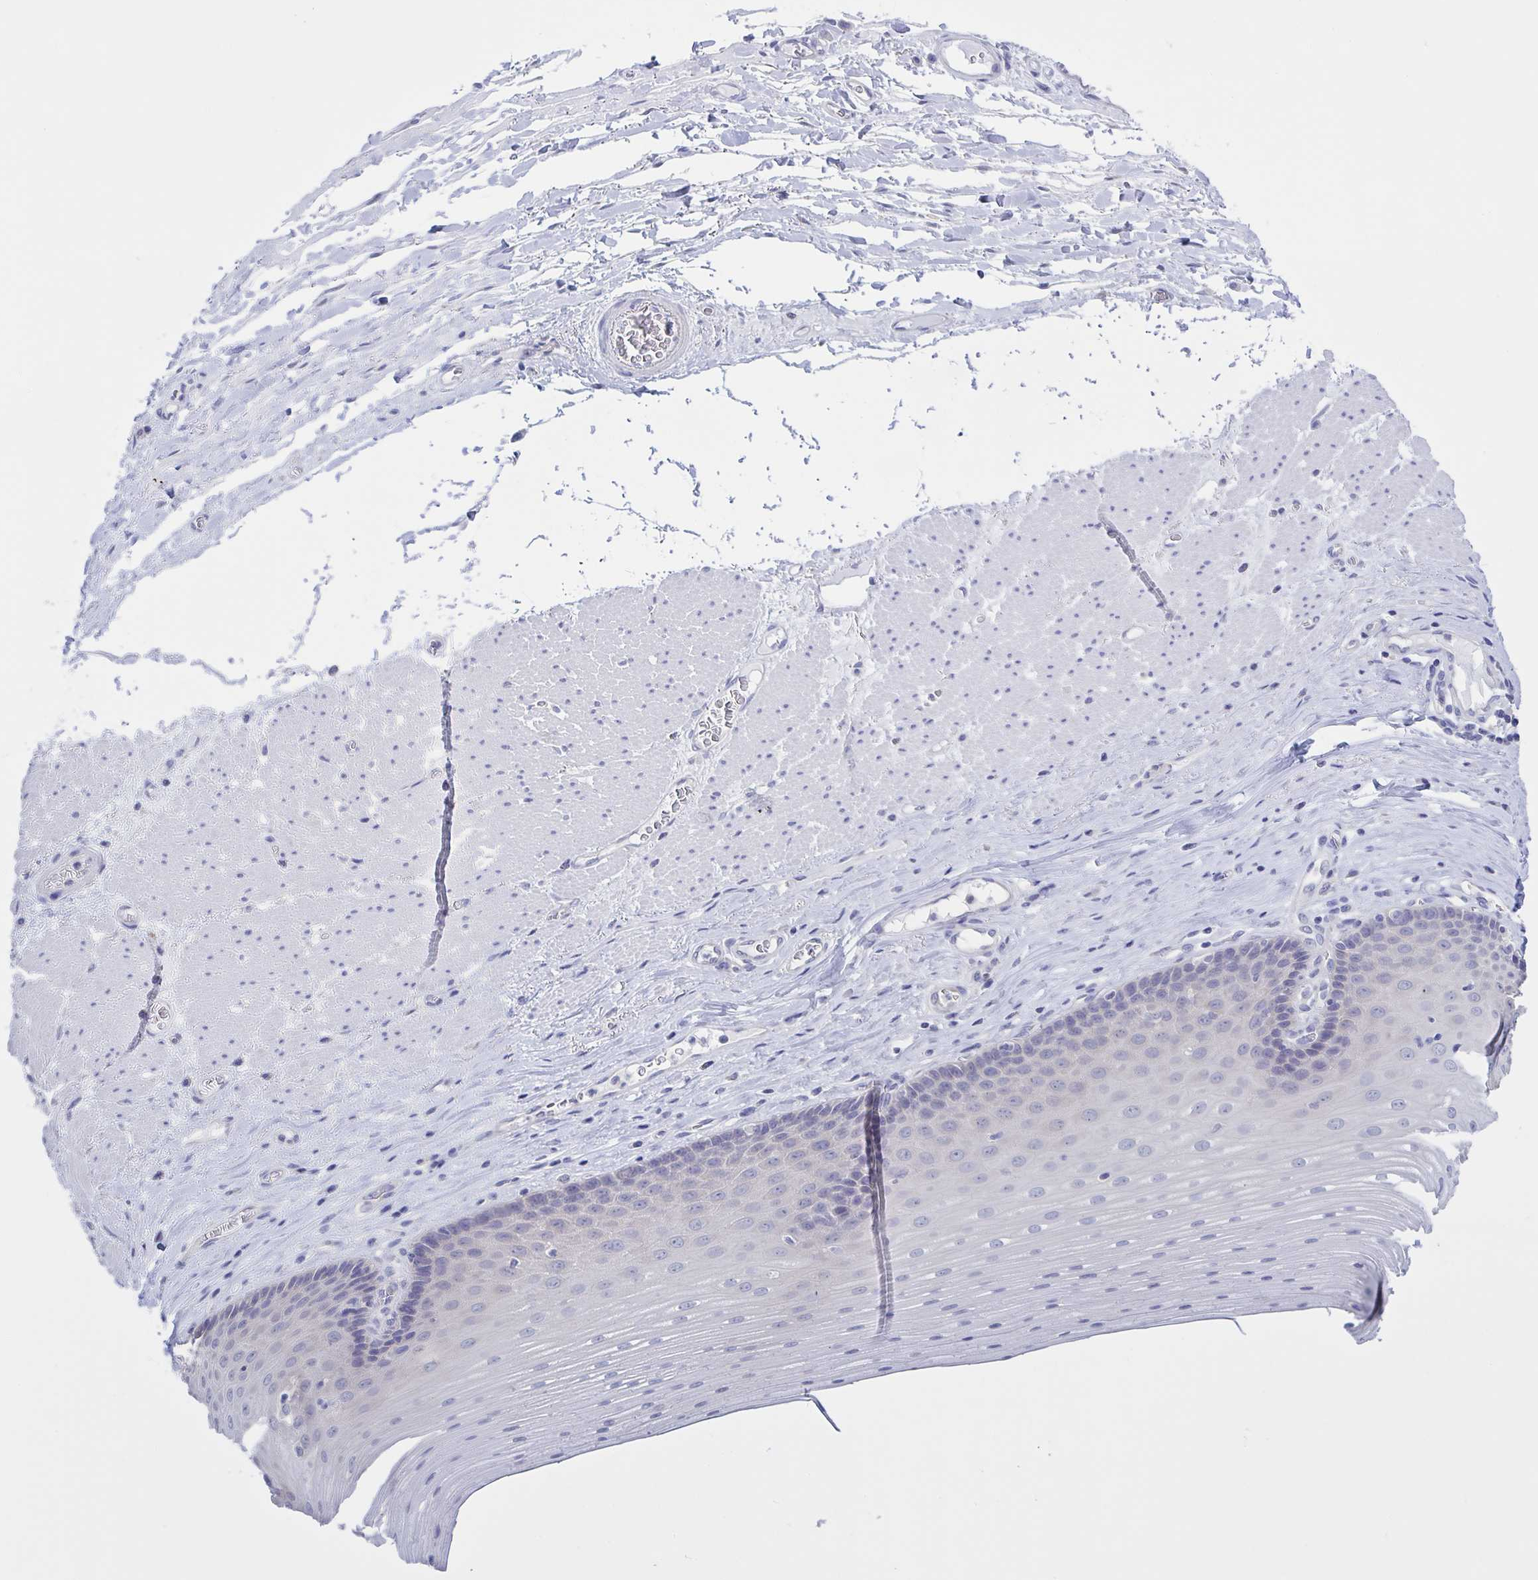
{"staining": {"intensity": "weak", "quantity": "<25%", "location": "cytoplasmic/membranous"}, "tissue": "esophagus", "cell_type": "Squamous epithelial cells", "image_type": "normal", "snomed": [{"axis": "morphology", "description": "Normal tissue, NOS"}, {"axis": "topography", "description": "Esophagus"}], "caption": "Unremarkable esophagus was stained to show a protein in brown. There is no significant staining in squamous epithelial cells.", "gene": "CHMP5", "patient": {"sex": "male", "age": 62}}